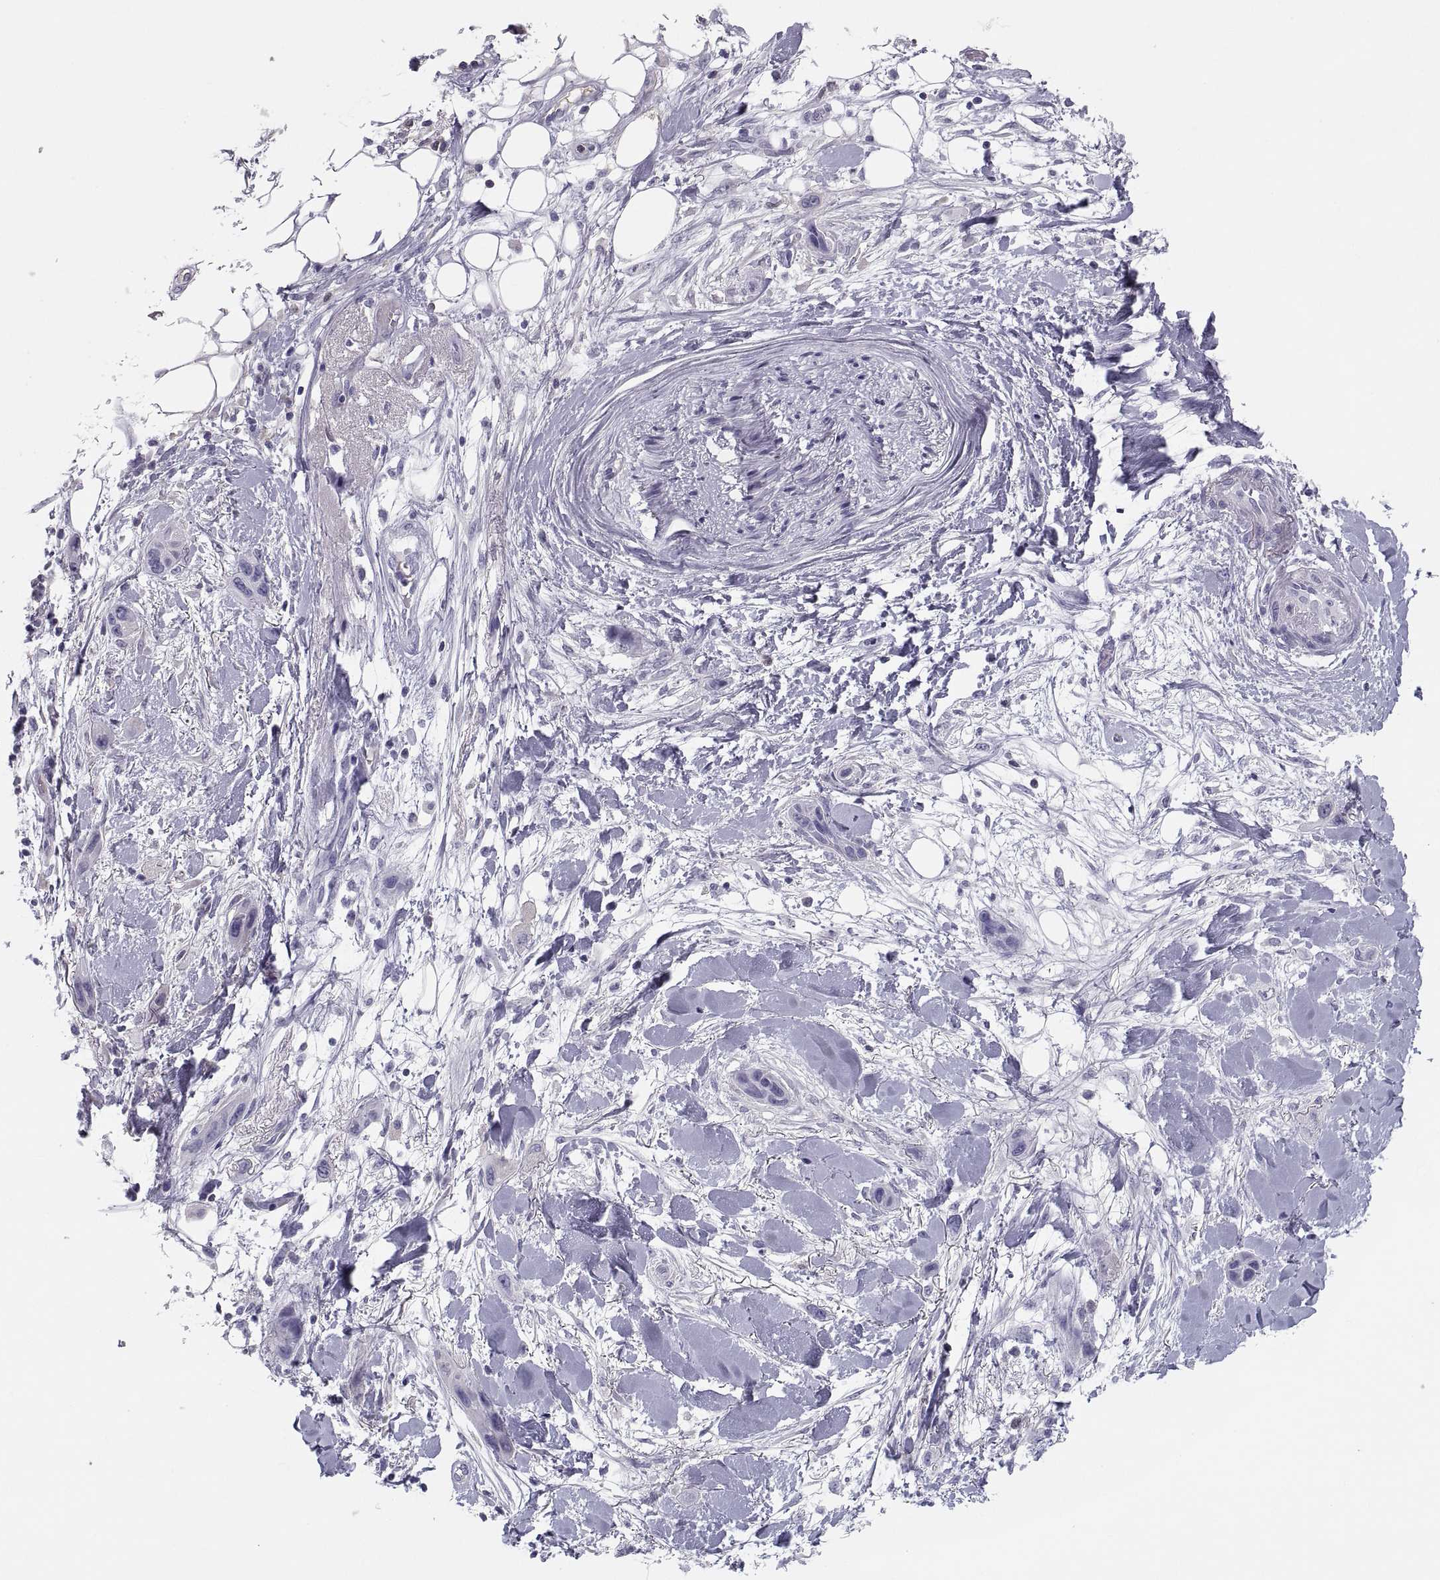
{"staining": {"intensity": "weak", "quantity": "<25%", "location": "cytoplasmic/membranous"}, "tissue": "skin cancer", "cell_type": "Tumor cells", "image_type": "cancer", "snomed": [{"axis": "morphology", "description": "Squamous cell carcinoma, NOS"}, {"axis": "topography", "description": "Skin"}], "caption": "Tumor cells show no significant staining in skin cancer (squamous cell carcinoma).", "gene": "MAGEB2", "patient": {"sex": "male", "age": 79}}